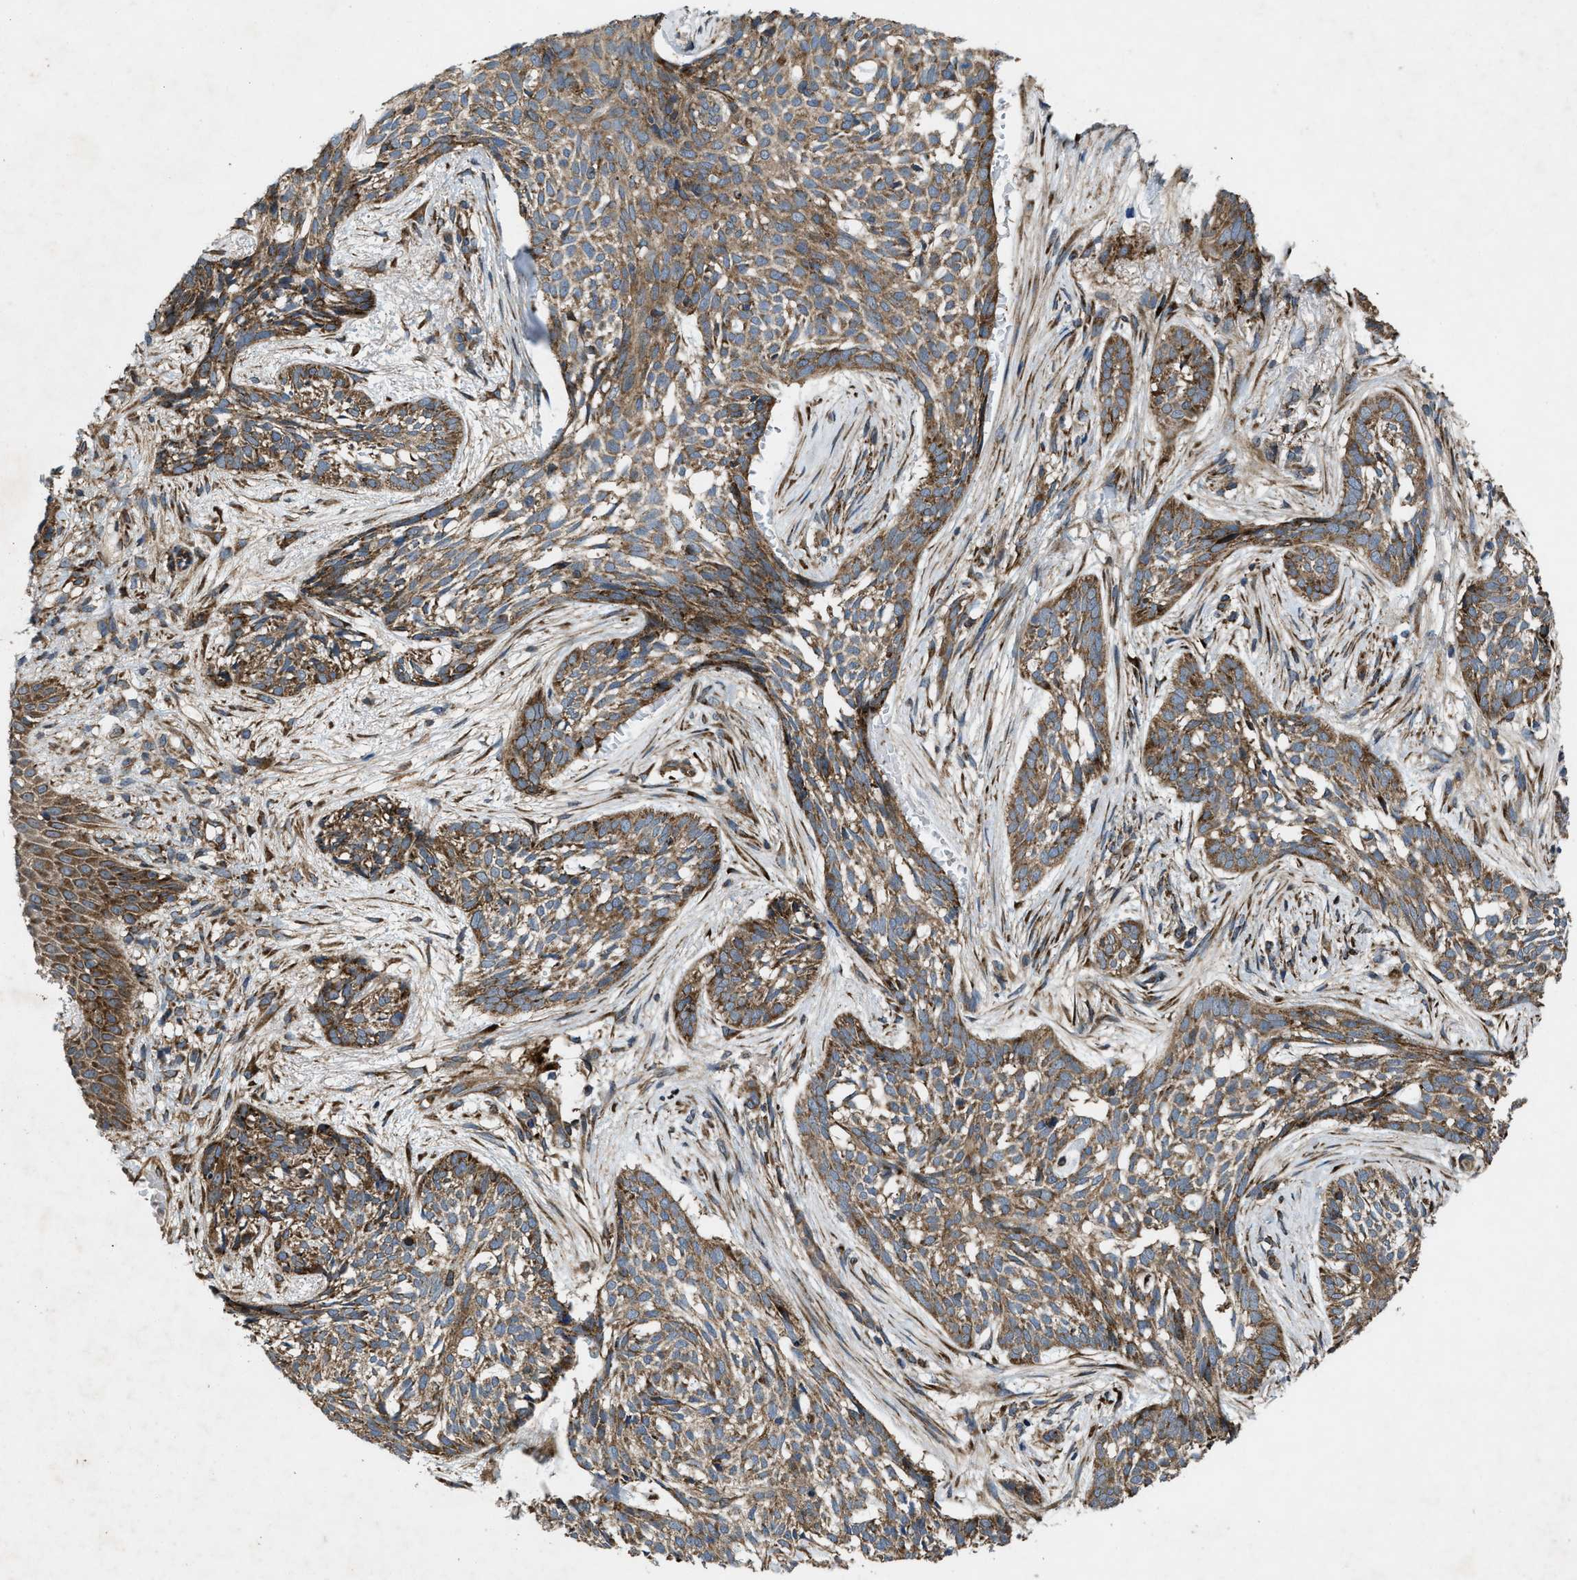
{"staining": {"intensity": "moderate", "quantity": ">75%", "location": "cytoplasmic/membranous"}, "tissue": "skin cancer", "cell_type": "Tumor cells", "image_type": "cancer", "snomed": [{"axis": "morphology", "description": "Basal cell carcinoma"}, {"axis": "topography", "description": "Skin"}], "caption": "Human basal cell carcinoma (skin) stained for a protein (brown) exhibits moderate cytoplasmic/membranous positive staining in about >75% of tumor cells.", "gene": "PER3", "patient": {"sex": "female", "age": 88}}